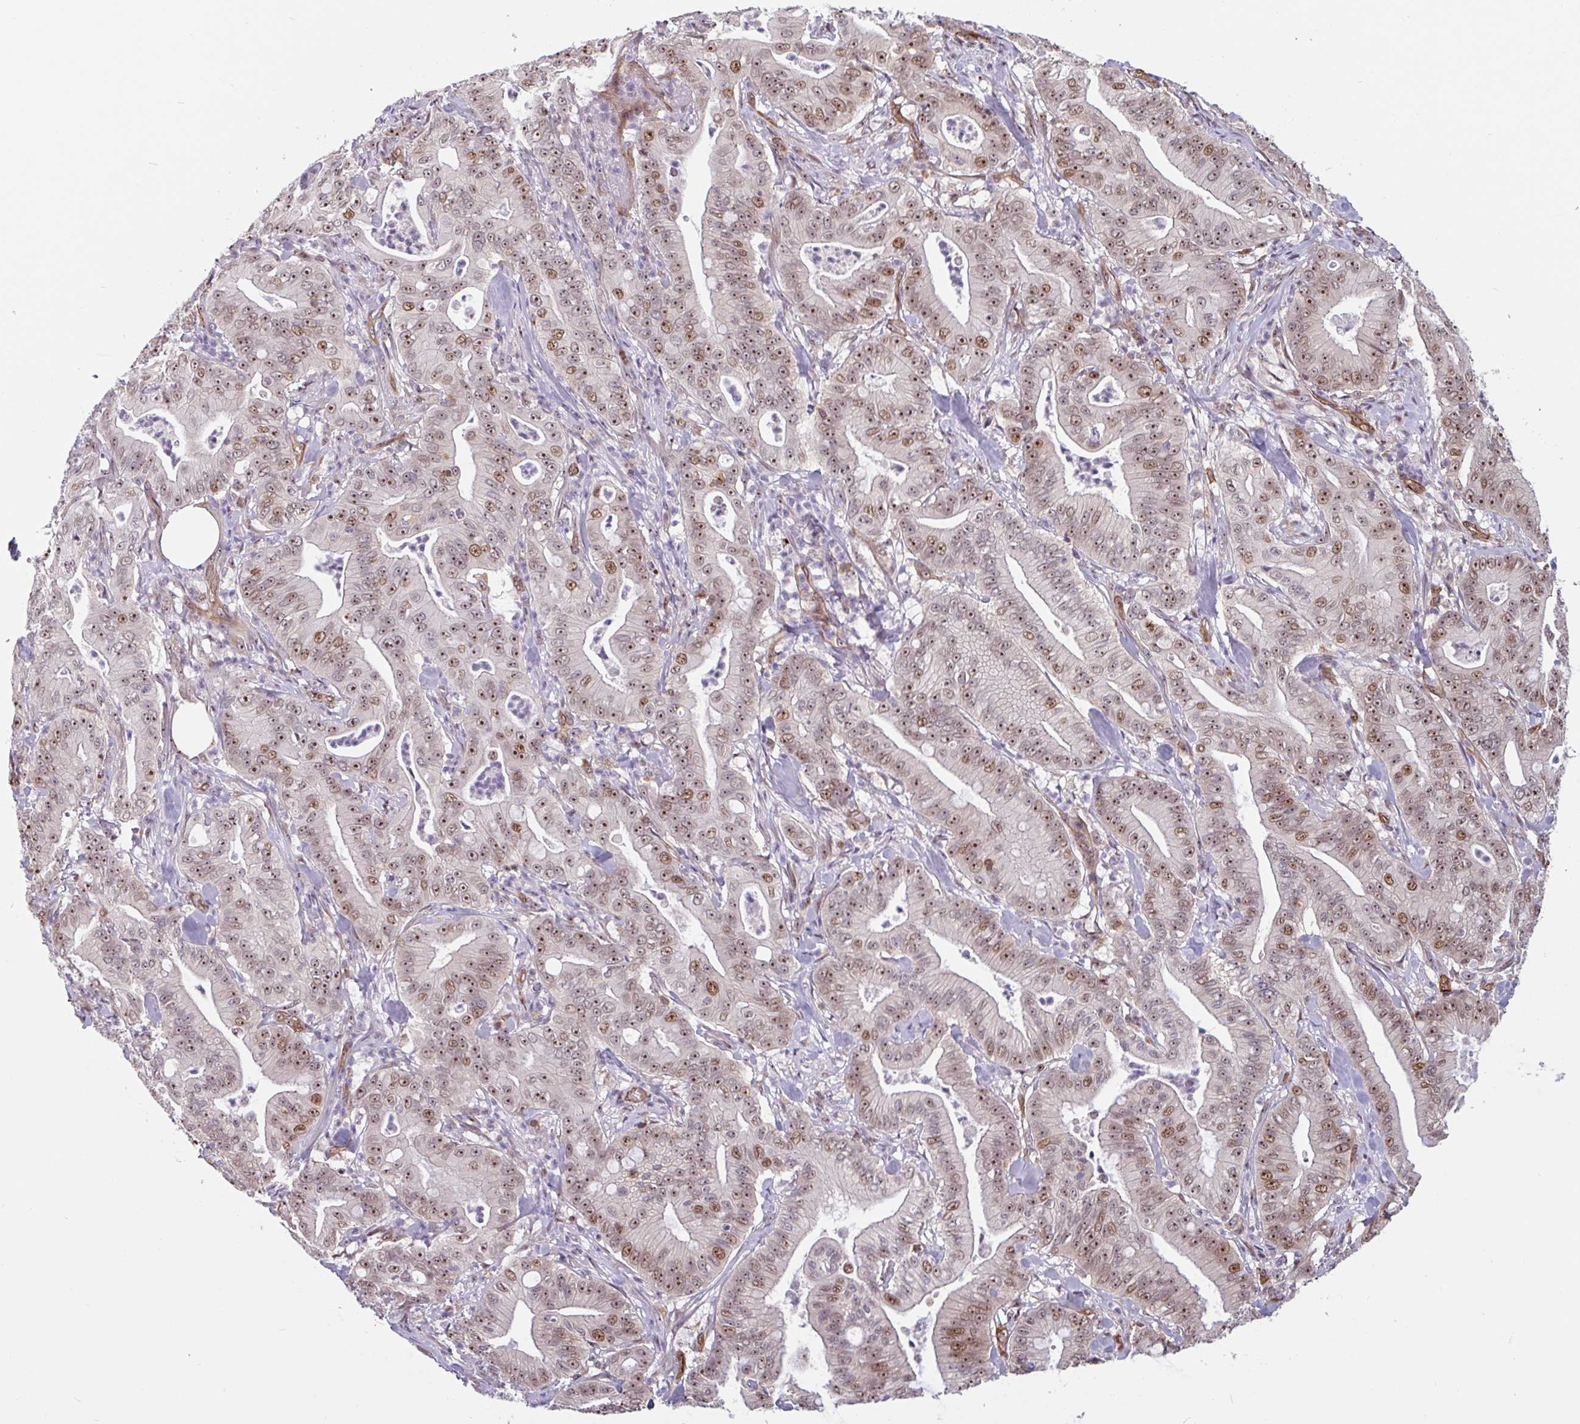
{"staining": {"intensity": "moderate", "quantity": ">75%", "location": "nuclear"}, "tissue": "pancreatic cancer", "cell_type": "Tumor cells", "image_type": "cancer", "snomed": [{"axis": "morphology", "description": "Adenocarcinoma, NOS"}, {"axis": "topography", "description": "Pancreas"}], "caption": "Pancreatic cancer stained with a protein marker demonstrates moderate staining in tumor cells.", "gene": "ZNF689", "patient": {"sex": "male", "age": 71}}